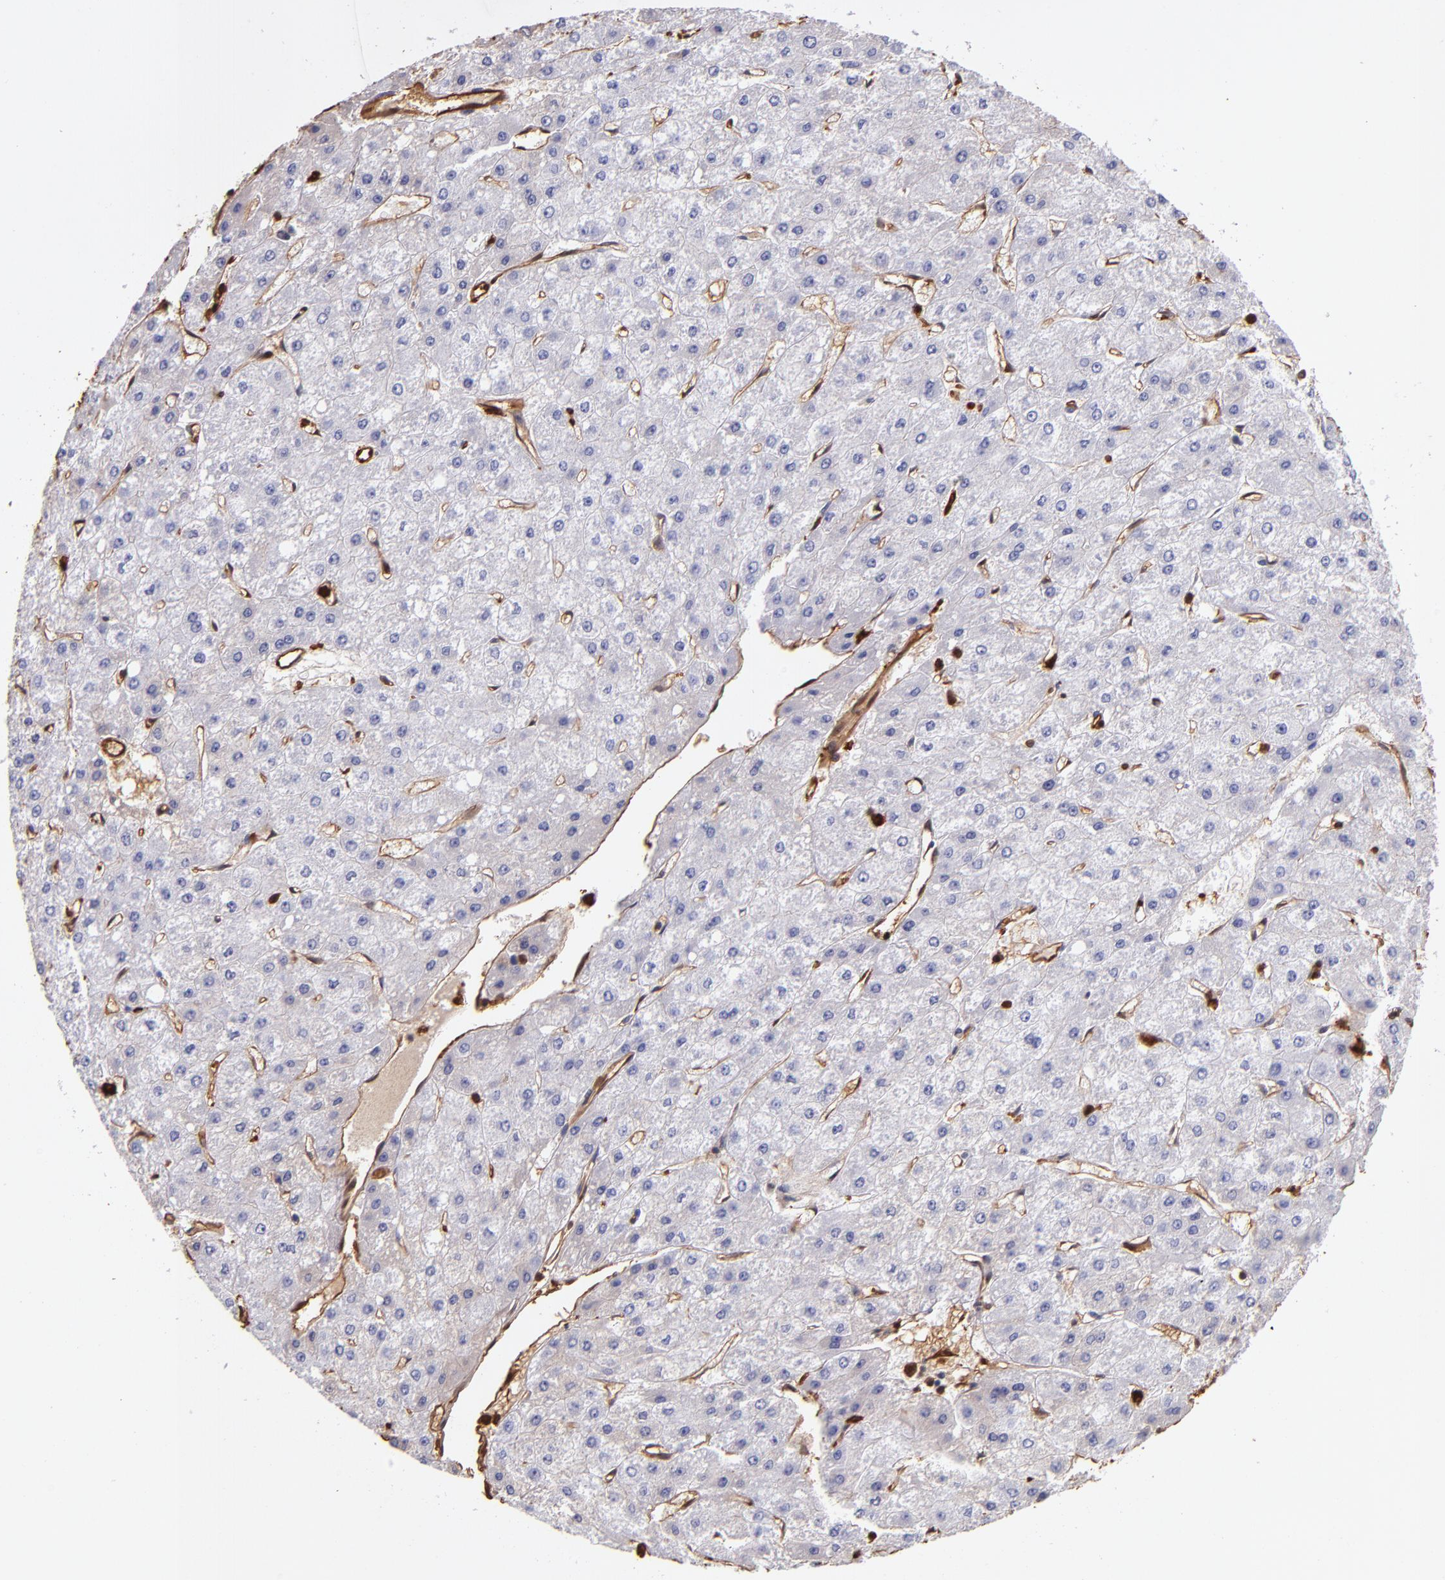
{"staining": {"intensity": "weak", "quantity": "25%-75%", "location": "cytoplasmic/membranous"}, "tissue": "liver cancer", "cell_type": "Tumor cells", "image_type": "cancer", "snomed": [{"axis": "morphology", "description": "Carcinoma, Hepatocellular, NOS"}, {"axis": "topography", "description": "Liver"}], "caption": "Immunohistochemistry (DAB) staining of human liver cancer (hepatocellular carcinoma) displays weak cytoplasmic/membranous protein staining in approximately 25%-75% of tumor cells. The protein of interest is shown in brown color, while the nuclei are stained blue.", "gene": "S100A6", "patient": {"sex": "female", "age": 52}}